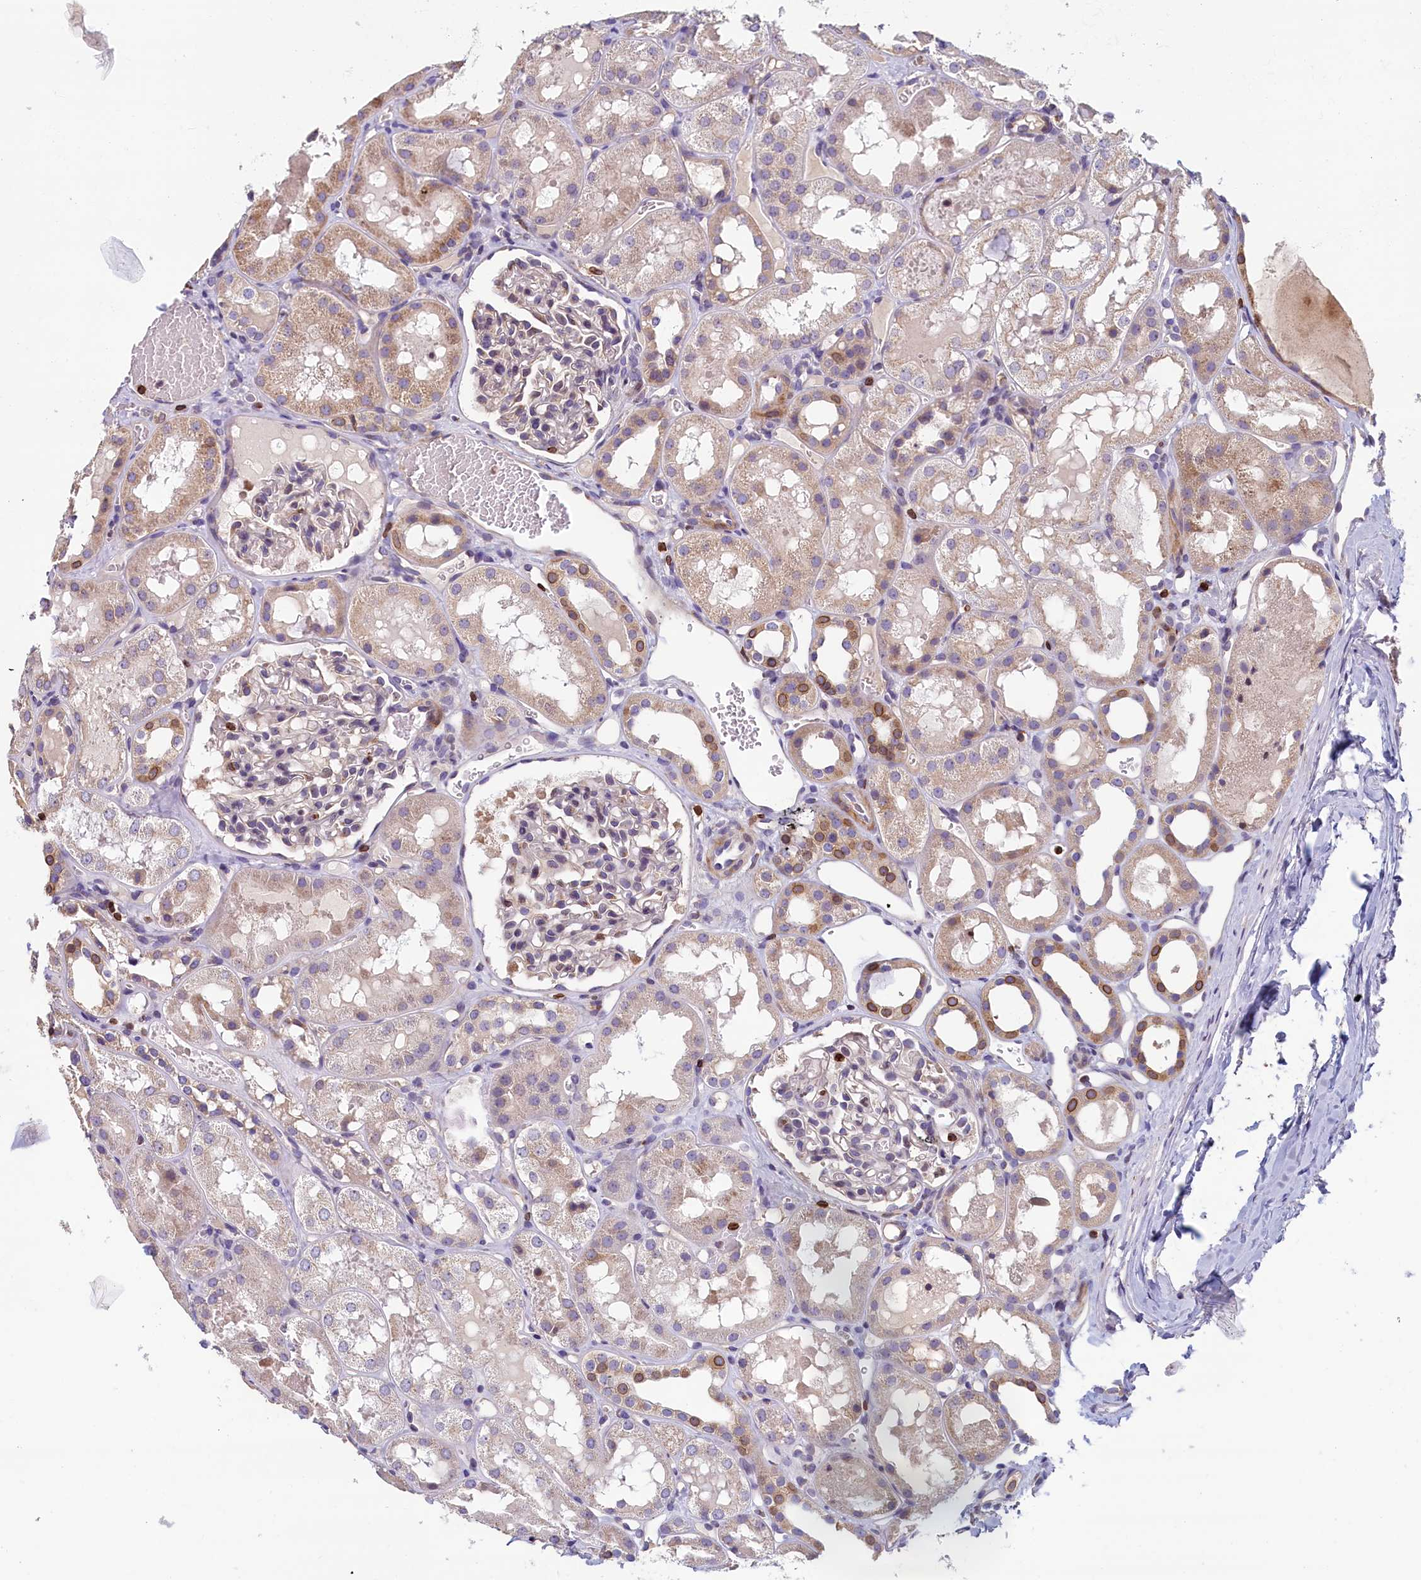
{"staining": {"intensity": "moderate", "quantity": "<25%", "location": "nuclear"}, "tissue": "kidney", "cell_type": "Cells in glomeruli", "image_type": "normal", "snomed": [{"axis": "morphology", "description": "Normal tissue, NOS"}, {"axis": "topography", "description": "Kidney"}, {"axis": "topography", "description": "Urinary bladder"}], "caption": "Approximately <25% of cells in glomeruli in unremarkable kidney exhibit moderate nuclear protein positivity as visualized by brown immunohistochemical staining.", "gene": "TRAF3IP3", "patient": {"sex": "male", "age": 16}}